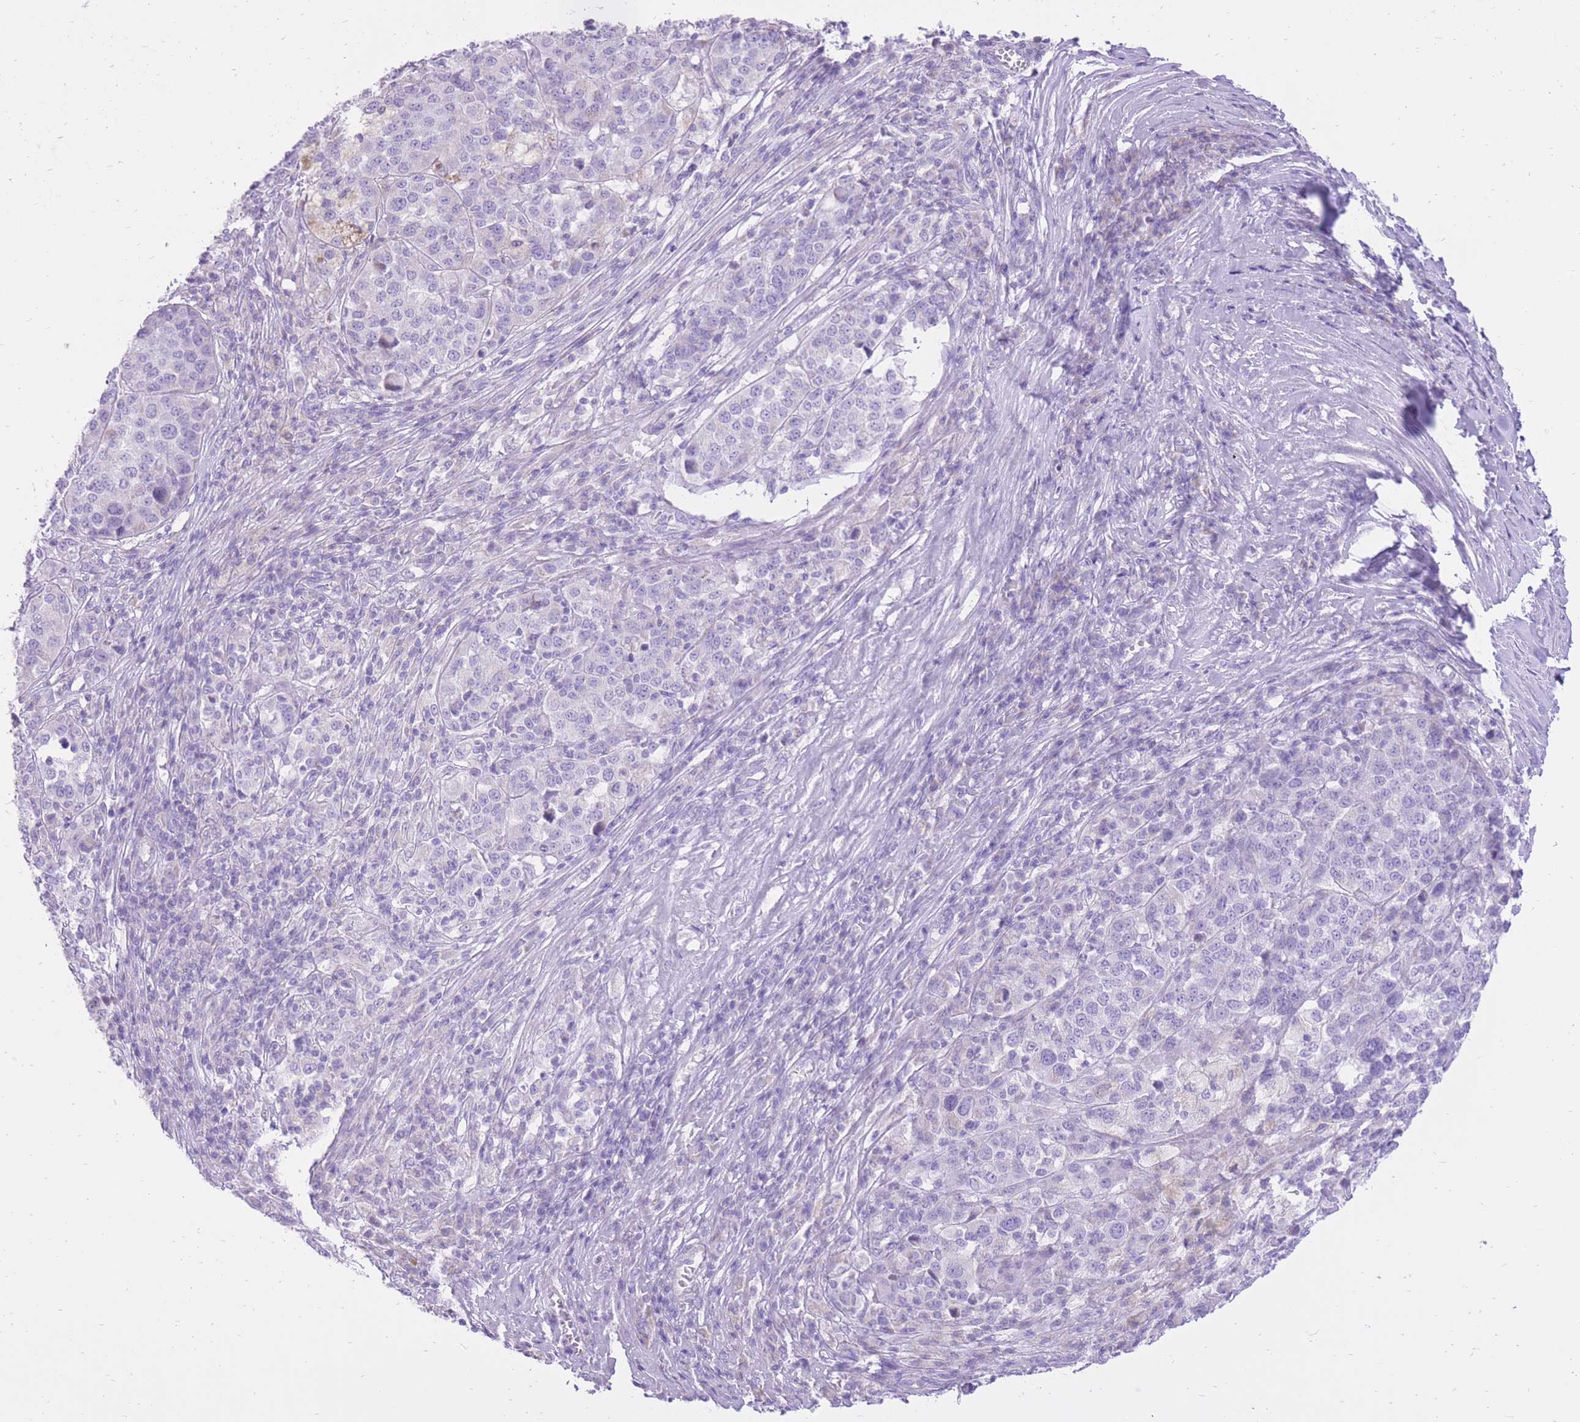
{"staining": {"intensity": "negative", "quantity": "none", "location": "none"}, "tissue": "melanoma", "cell_type": "Tumor cells", "image_type": "cancer", "snomed": [{"axis": "morphology", "description": "Malignant melanoma, Metastatic site"}, {"axis": "topography", "description": "Lymph node"}], "caption": "Malignant melanoma (metastatic site) stained for a protein using immunohistochemistry displays no staining tumor cells.", "gene": "SLC4A4", "patient": {"sex": "male", "age": 44}}